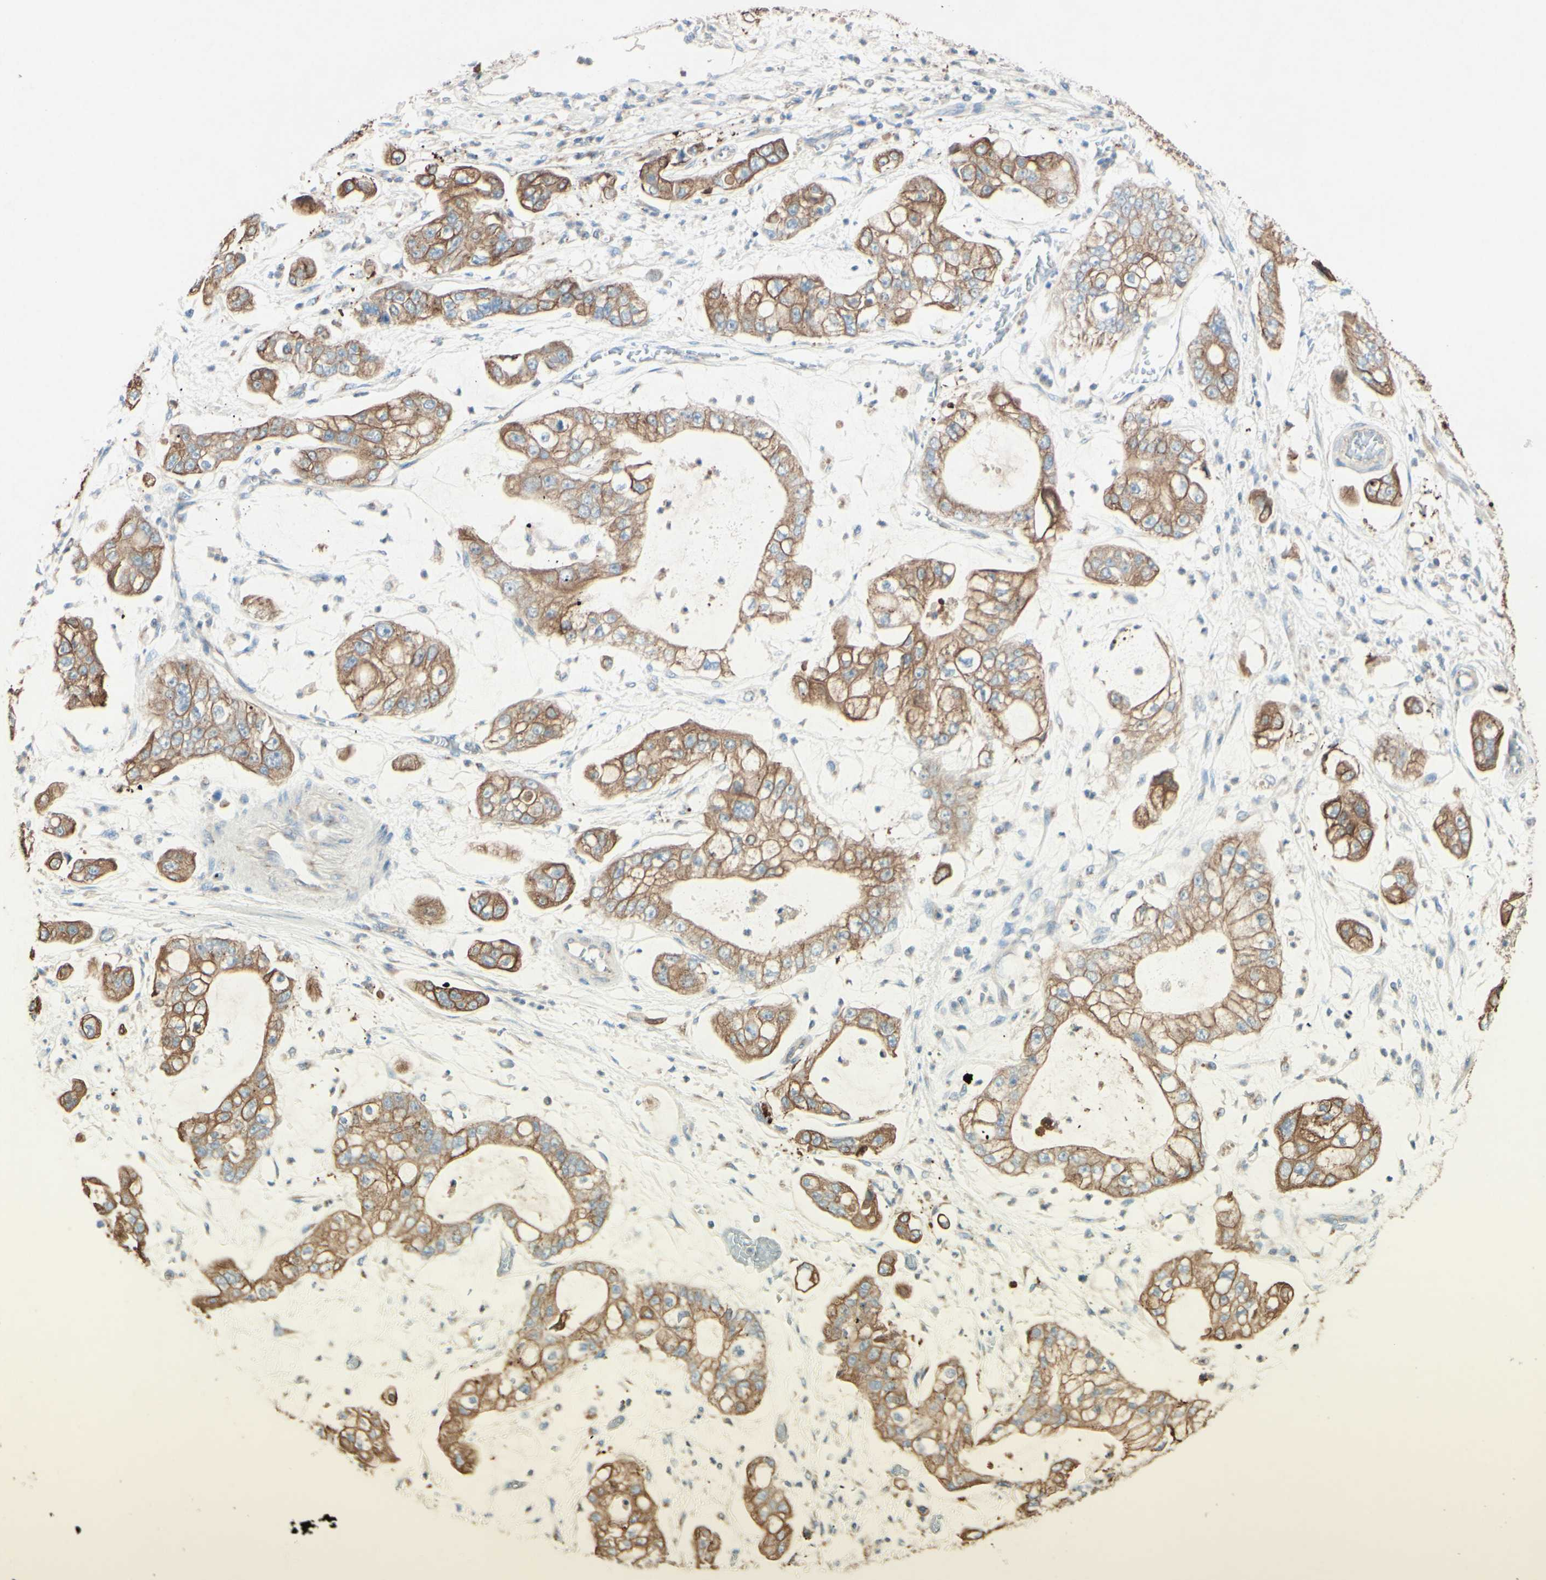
{"staining": {"intensity": "moderate", "quantity": ">75%", "location": "cytoplasmic/membranous"}, "tissue": "stomach cancer", "cell_type": "Tumor cells", "image_type": "cancer", "snomed": [{"axis": "morphology", "description": "Adenocarcinoma, NOS"}, {"axis": "topography", "description": "Stomach"}], "caption": "A high-resolution image shows immunohistochemistry (IHC) staining of stomach cancer, which reveals moderate cytoplasmic/membranous staining in about >75% of tumor cells. (DAB (3,3'-diaminobenzidine) = brown stain, brightfield microscopy at high magnification).", "gene": "MTM1", "patient": {"sex": "male", "age": 76}}